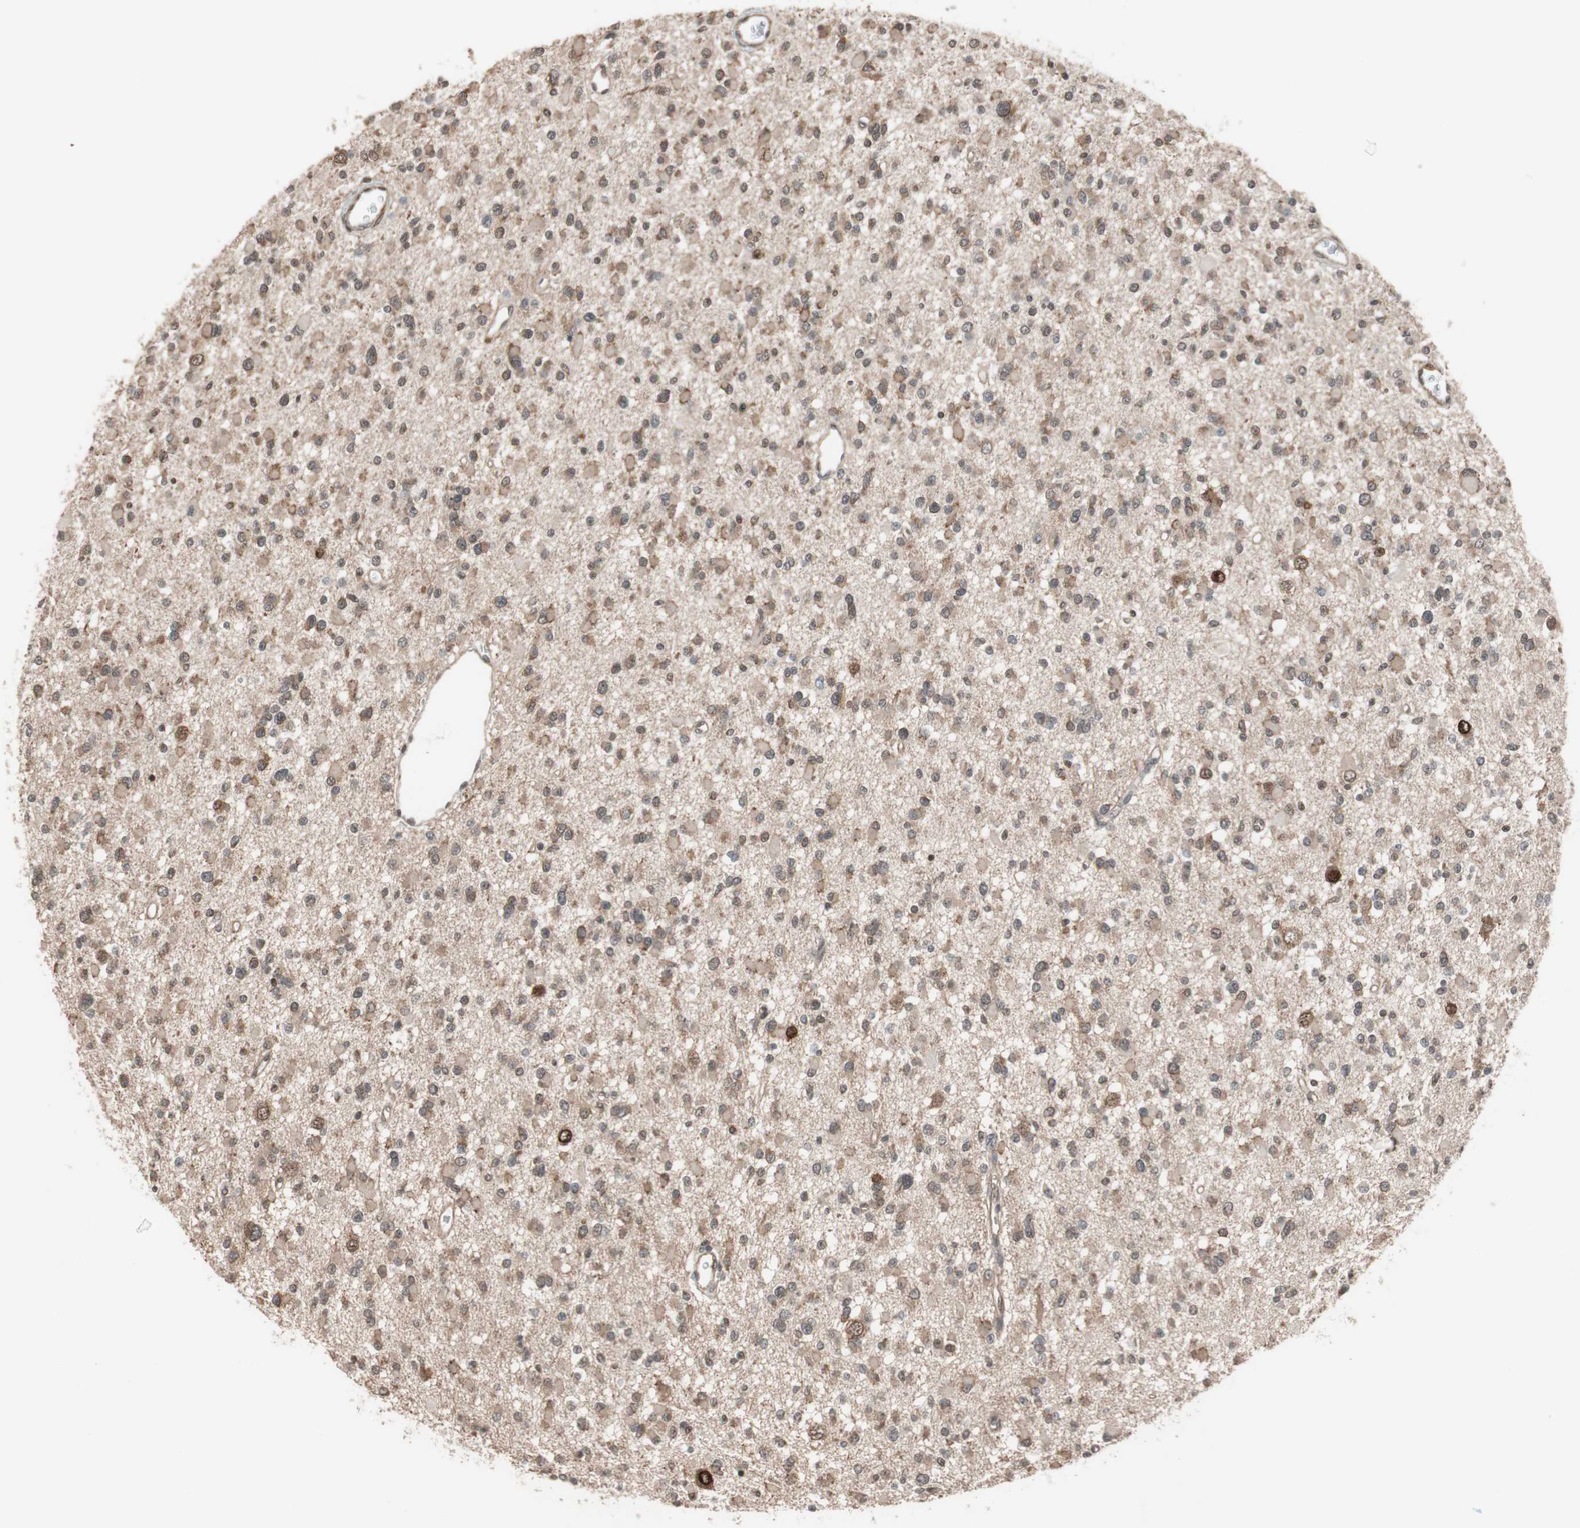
{"staining": {"intensity": "weak", "quantity": "25%-75%", "location": "cytoplasmic/membranous"}, "tissue": "glioma", "cell_type": "Tumor cells", "image_type": "cancer", "snomed": [{"axis": "morphology", "description": "Glioma, malignant, Low grade"}, {"axis": "topography", "description": "Brain"}], "caption": "Human malignant low-grade glioma stained with a brown dye exhibits weak cytoplasmic/membranous positive staining in approximately 25%-75% of tumor cells.", "gene": "DRAP1", "patient": {"sex": "female", "age": 22}}